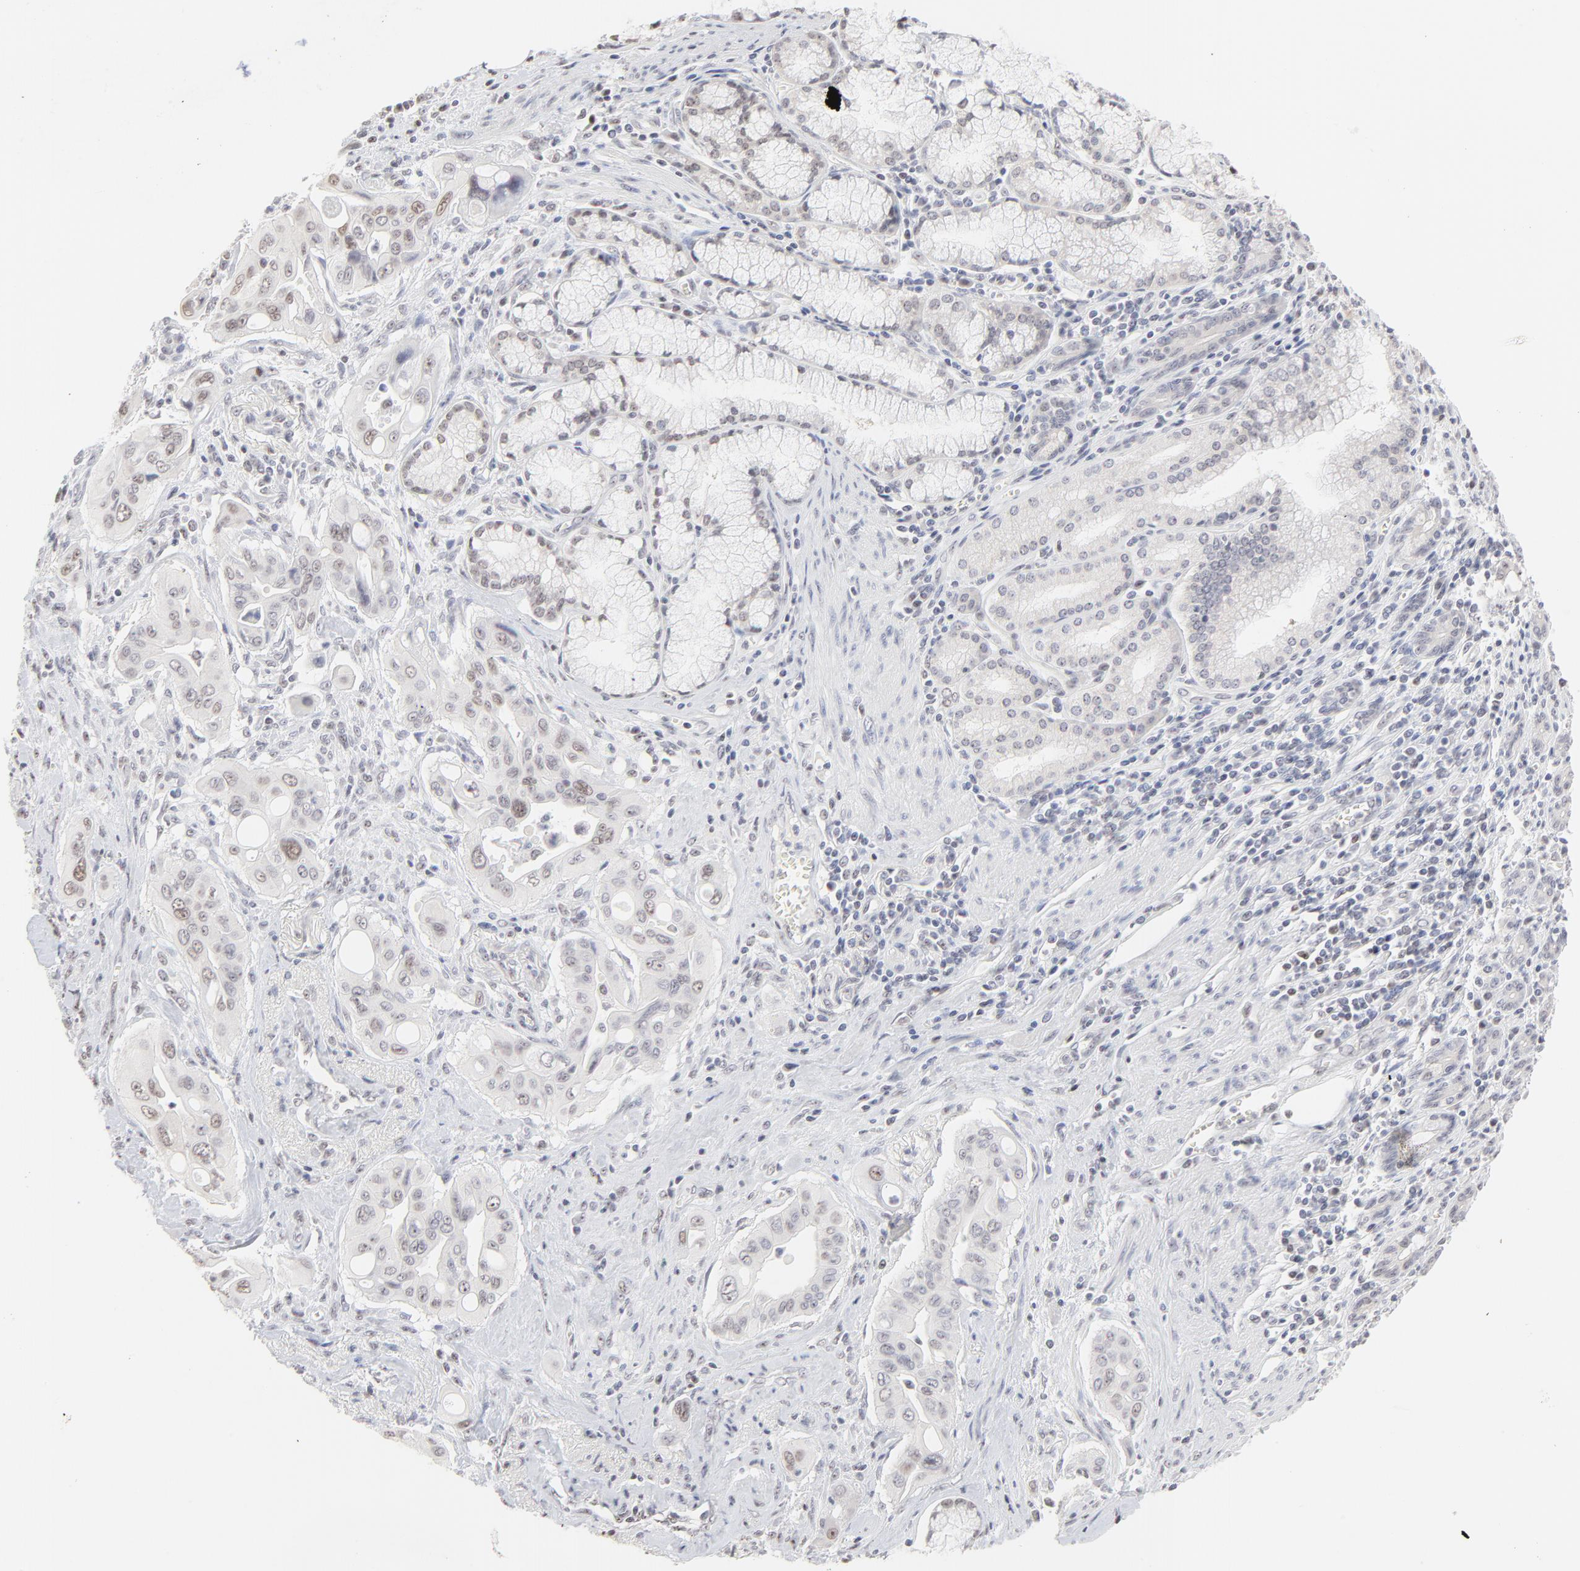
{"staining": {"intensity": "weak", "quantity": "<25%", "location": "nuclear"}, "tissue": "pancreatic cancer", "cell_type": "Tumor cells", "image_type": "cancer", "snomed": [{"axis": "morphology", "description": "Adenocarcinoma, NOS"}, {"axis": "topography", "description": "Pancreas"}], "caption": "DAB immunohistochemical staining of human pancreatic cancer (adenocarcinoma) exhibits no significant staining in tumor cells.", "gene": "NFIL3", "patient": {"sex": "male", "age": 77}}